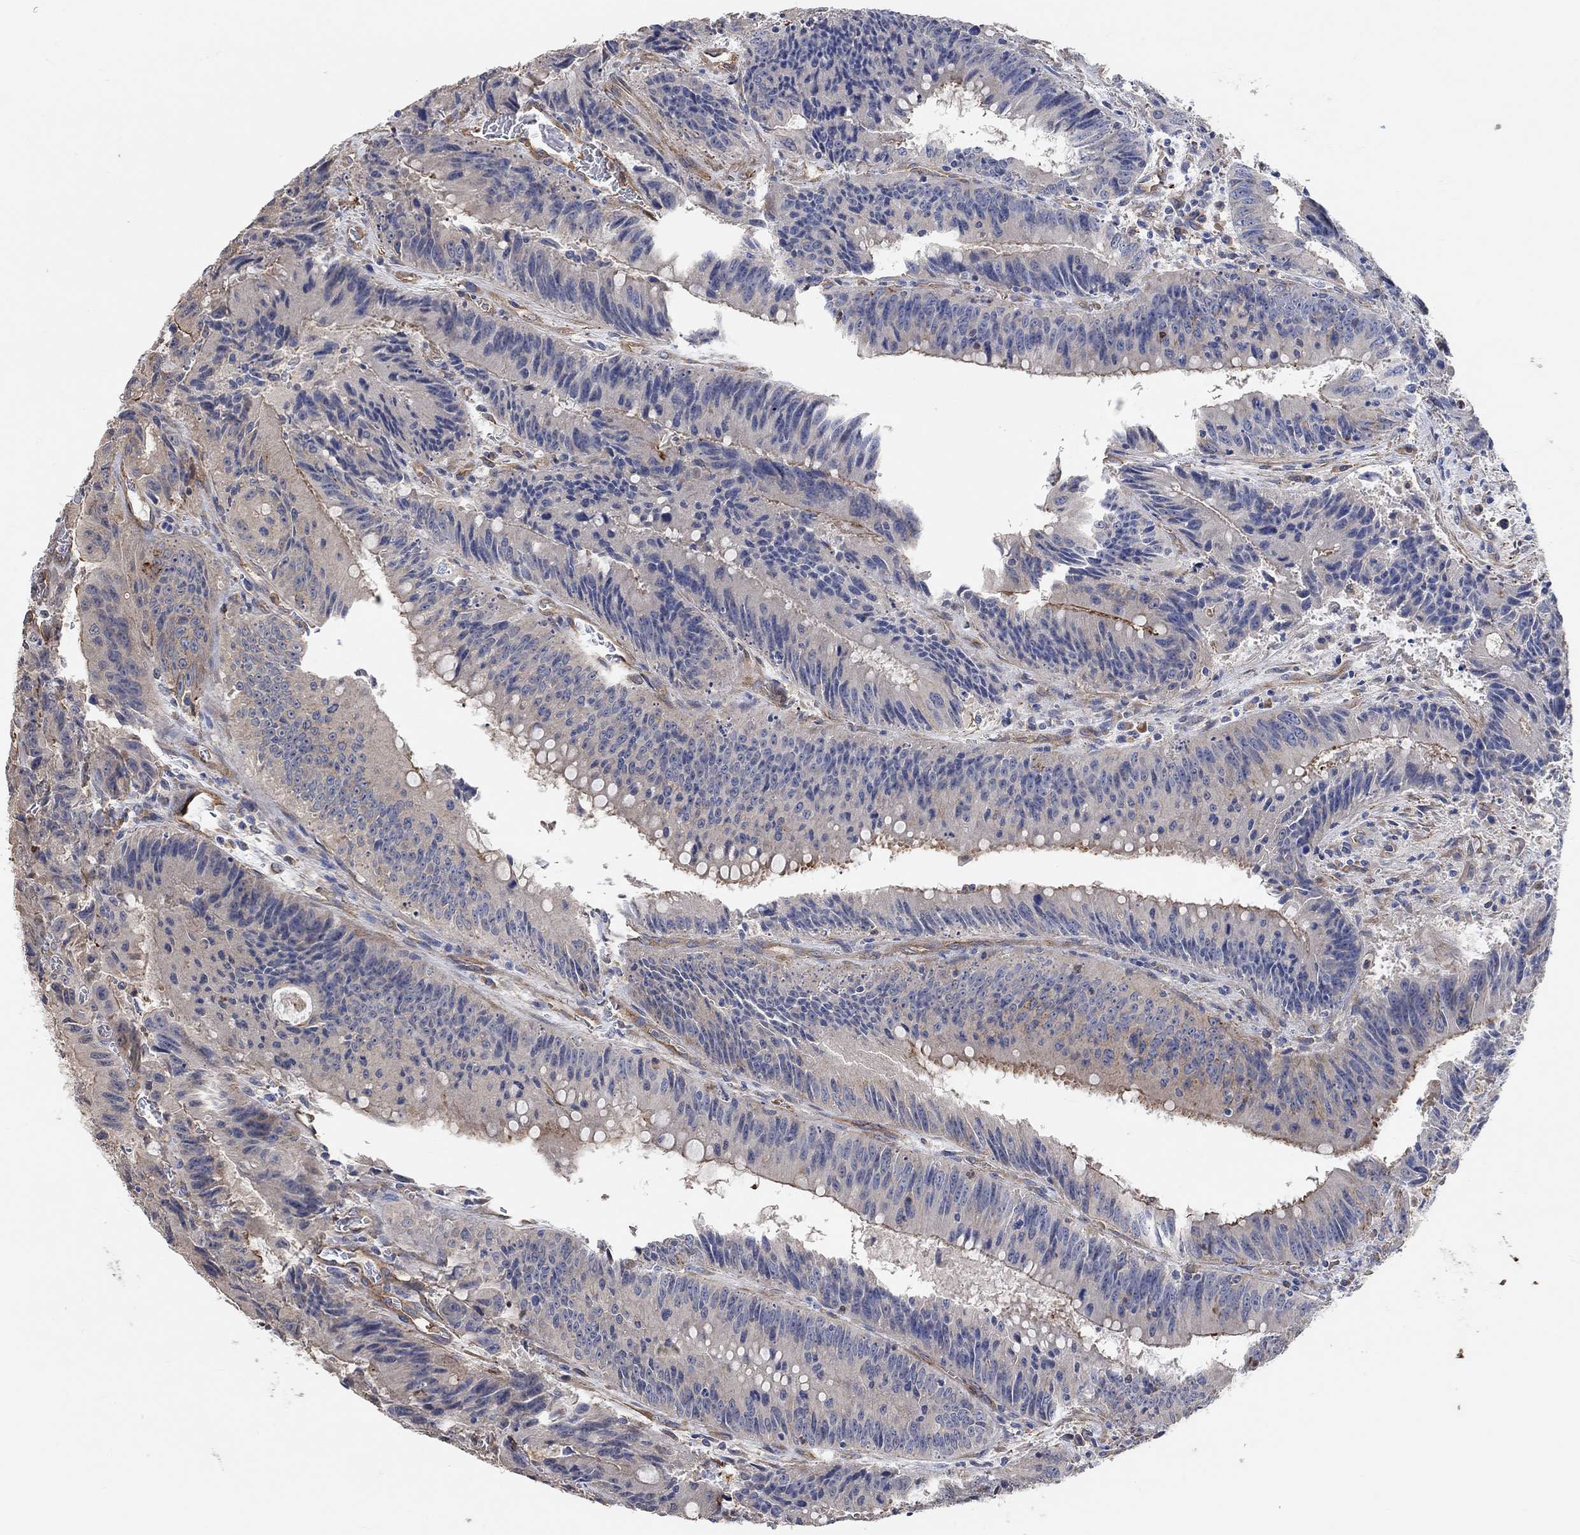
{"staining": {"intensity": "weak", "quantity": "<25%", "location": "cytoplasmic/membranous"}, "tissue": "colorectal cancer", "cell_type": "Tumor cells", "image_type": "cancer", "snomed": [{"axis": "morphology", "description": "Adenocarcinoma, NOS"}, {"axis": "topography", "description": "Rectum"}], "caption": "A micrograph of colorectal cancer stained for a protein exhibits no brown staining in tumor cells.", "gene": "SYT16", "patient": {"sex": "female", "age": 72}}